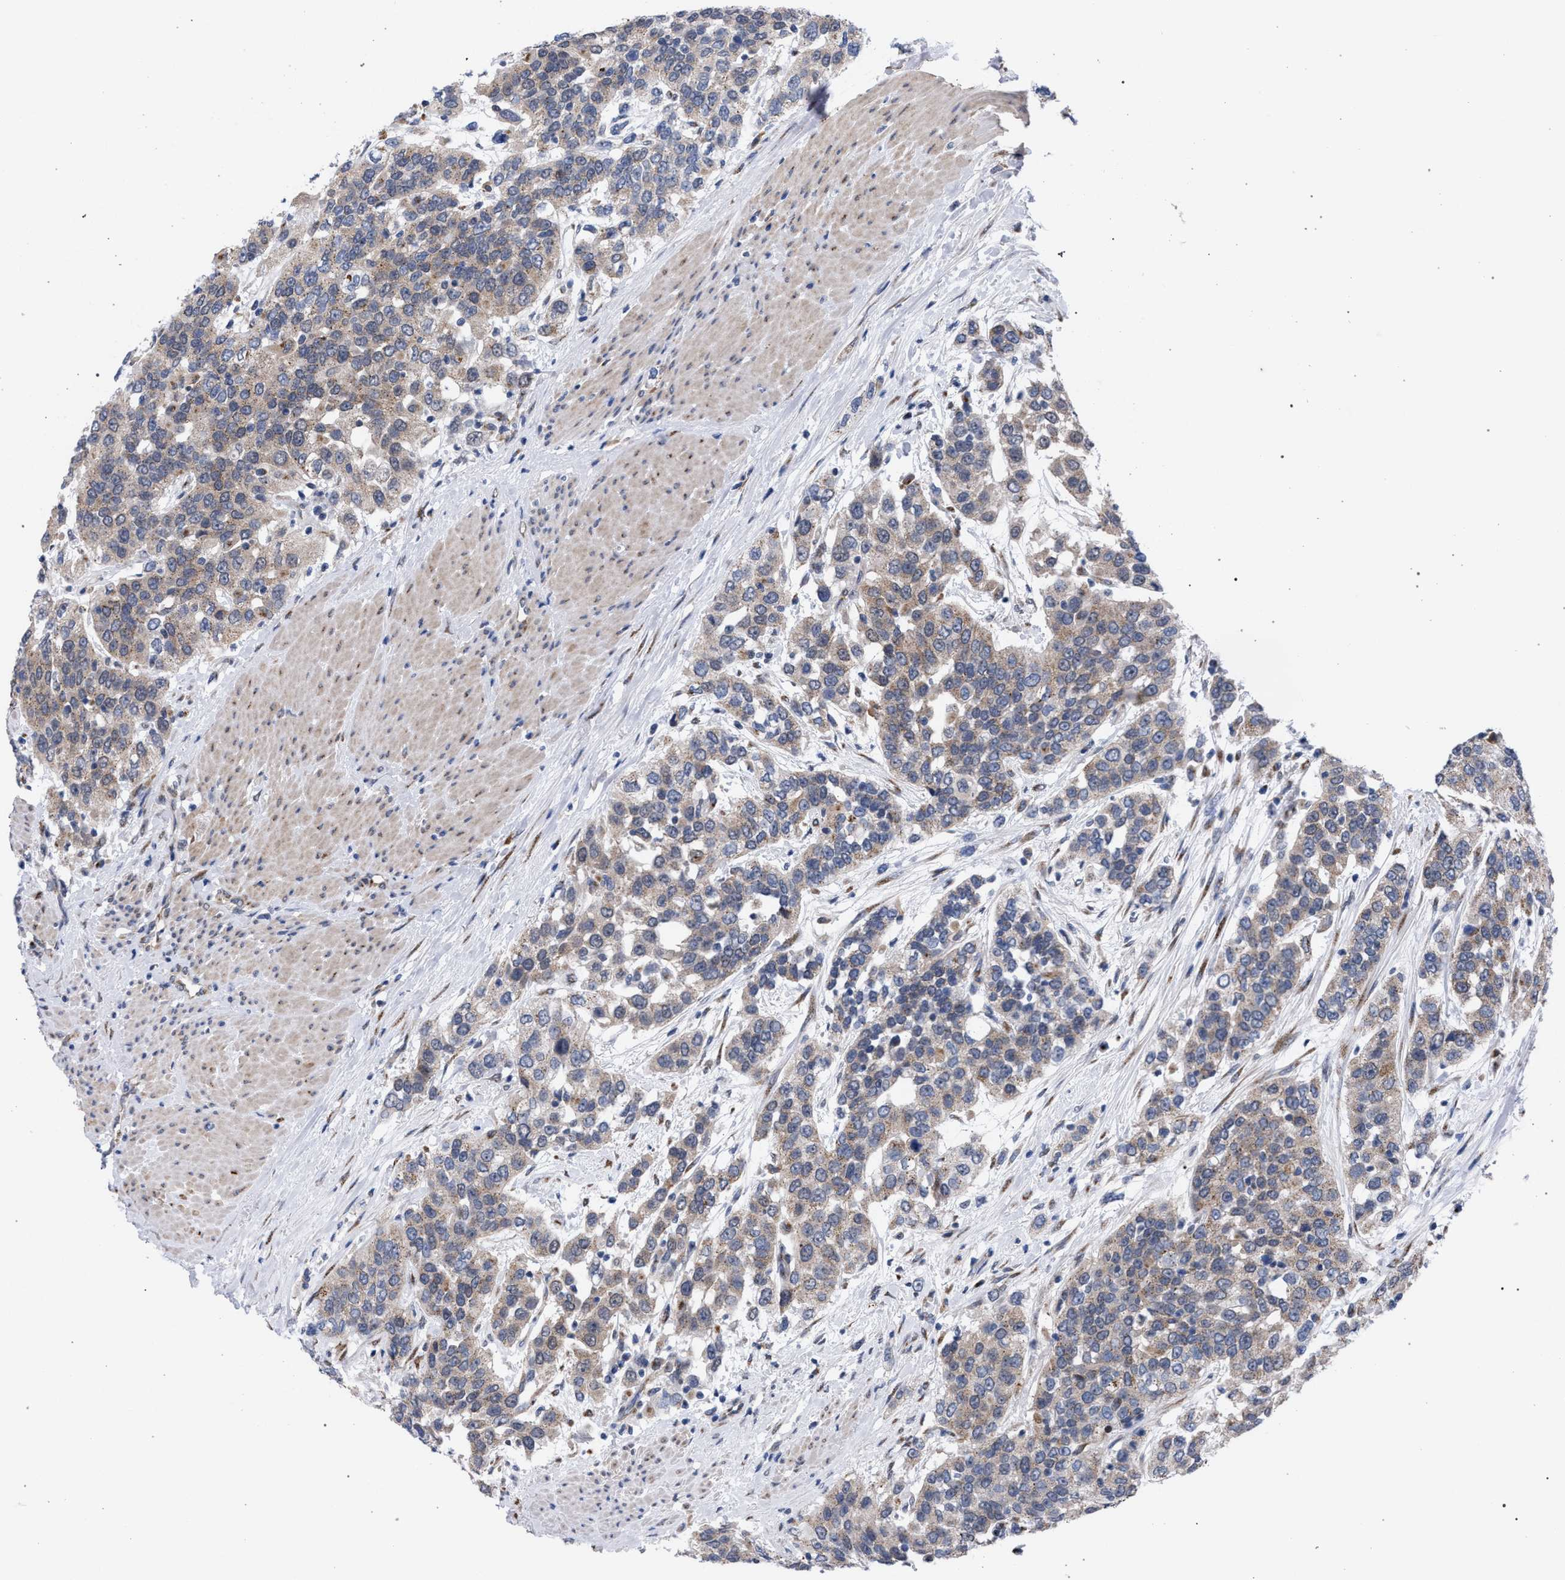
{"staining": {"intensity": "weak", "quantity": "25%-75%", "location": "cytoplasmic/membranous"}, "tissue": "urothelial cancer", "cell_type": "Tumor cells", "image_type": "cancer", "snomed": [{"axis": "morphology", "description": "Urothelial carcinoma, High grade"}, {"axis": "topography", "description": "Urinary bladder"}], "caption": "IHC of urothelial carcinoma (high-grade) exhibits low levels of weak cytoplasmic/membranous staining in about 25%-75% of tumor cells.", "gene": "GOLGA2", "patient": {"sex": "female", "age": 80}}